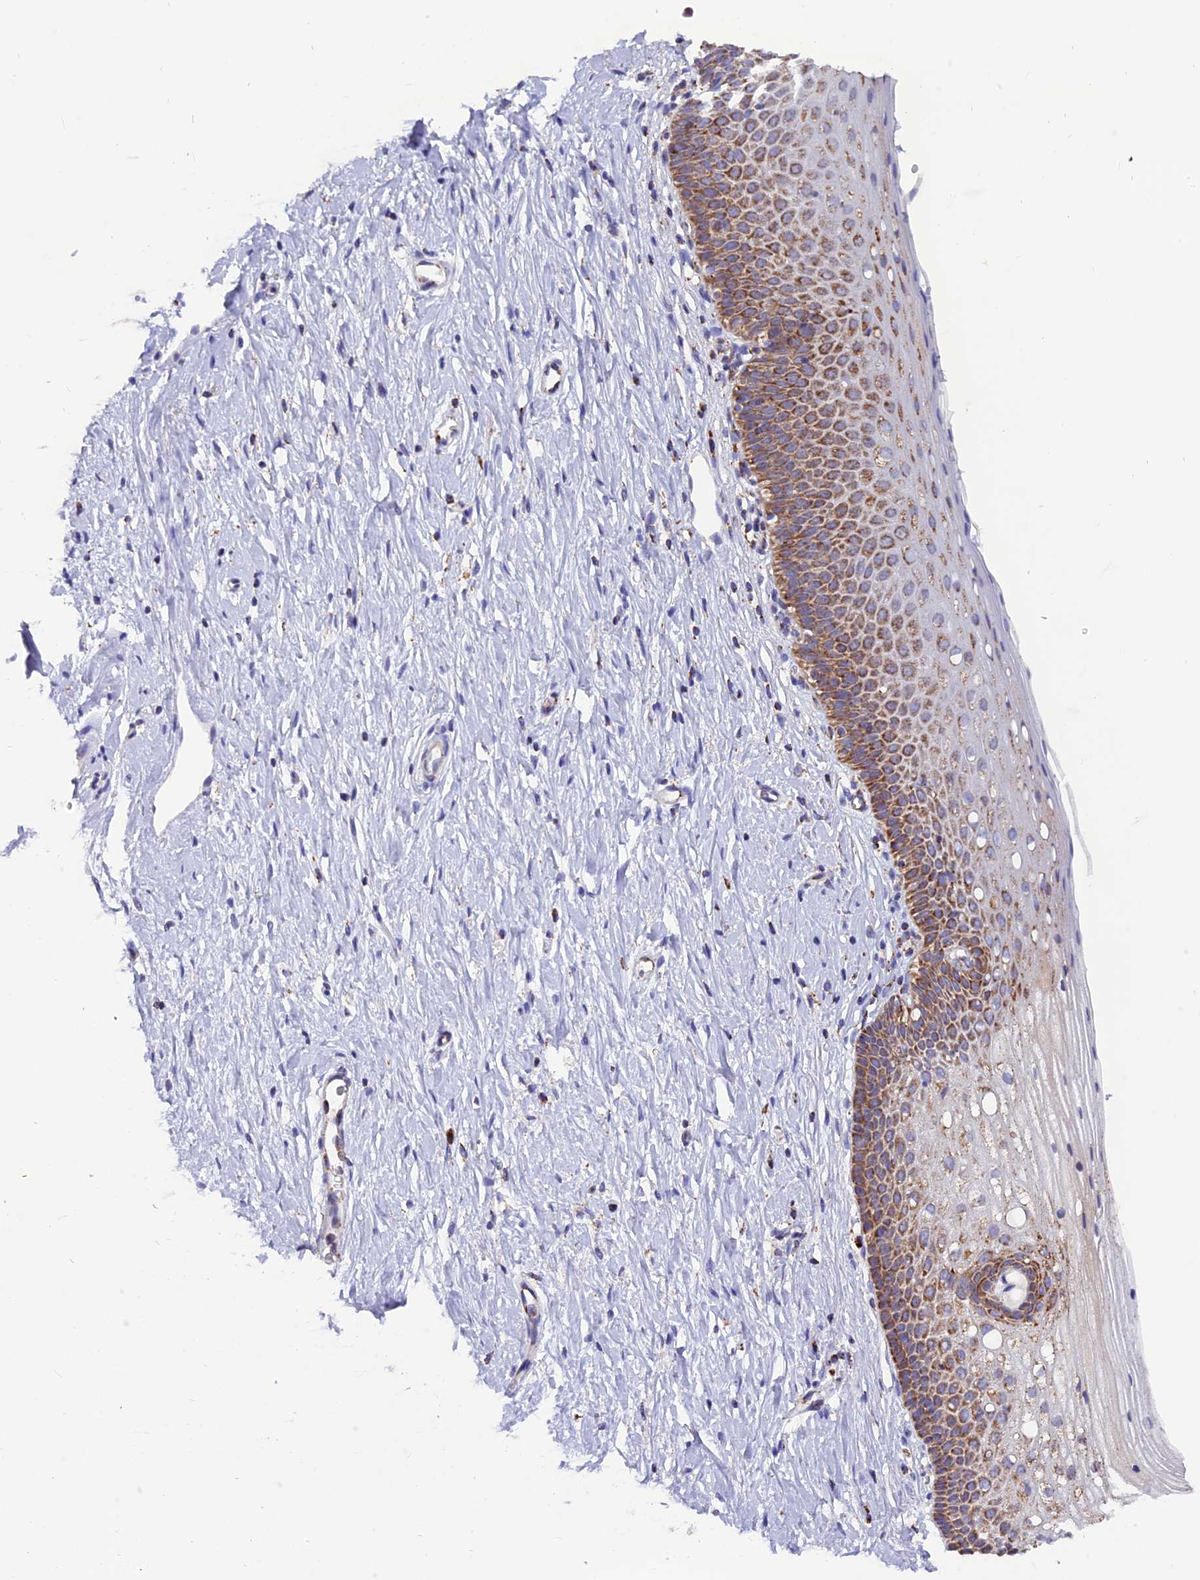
{"staining": {"intensity": "moderate", "quantity": ">75%", "location": "cytoplasmic/membranous"}, "tissue": "cervix", "cell_type": "Glandular cells", "image_type": "normal", "snomed": [{"axis": "morphology", "description": "Normal tissue, NOS"}, {"axis": "topography", "description": "Cervix"}], "caption": "Brown immunohistochemical staining in unremarkable human cervix displays moderate cytoplasmic/membranous positivity in approximately >75% of glandular cells.", "gene": "MRPS34", "patient": {"sex": "female", "age": 36}}